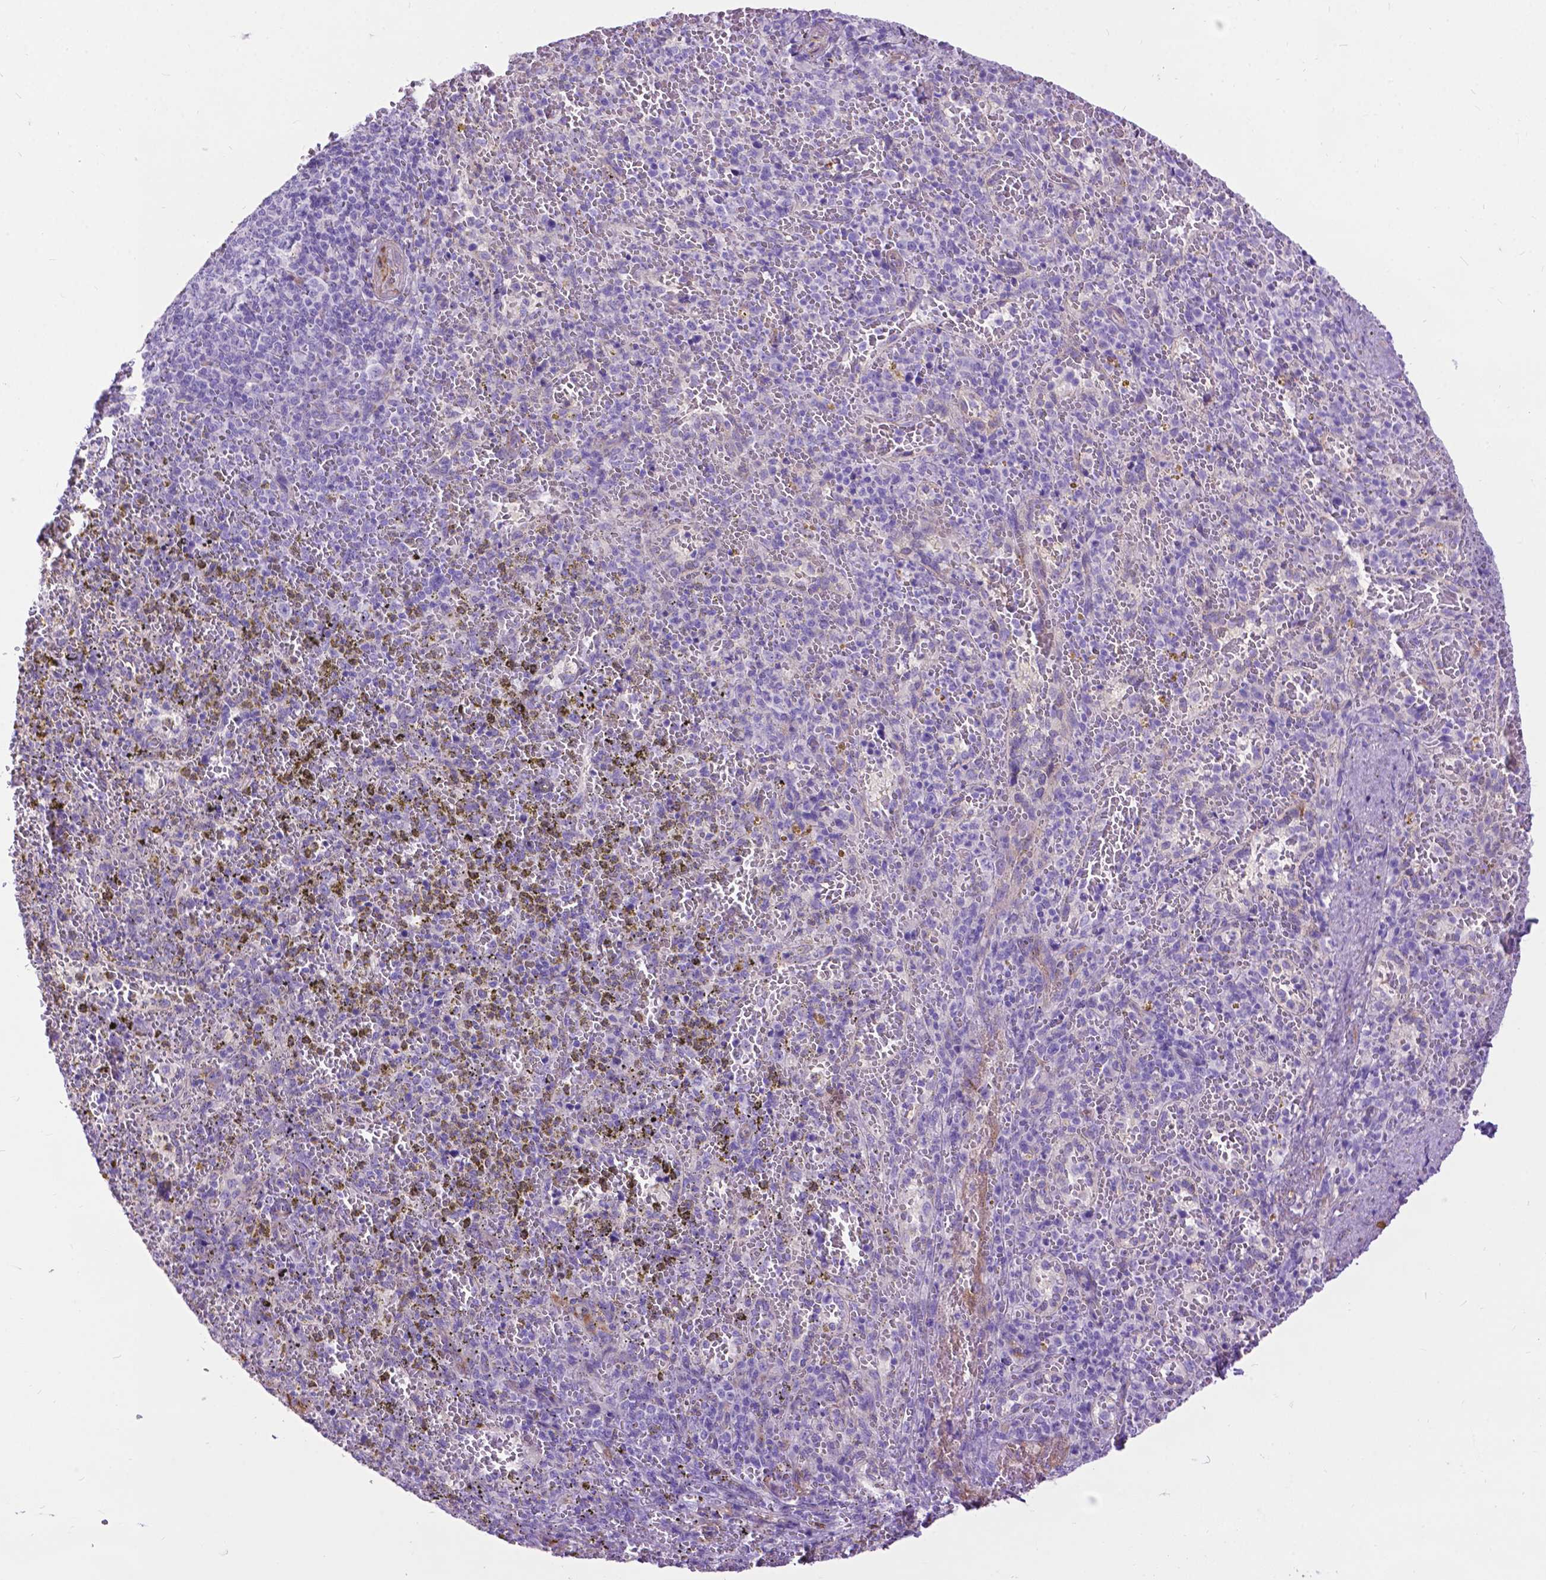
{"staining": {"intensity": "negative", "quantity": "none", "location": "none"}, "tissue": "spleen", "cell_type": "Cells in red pulp", "image_type": "normal", "snomed": [{"axis": "morphology", "description": "Normal tissue, NOS"}, {"axis": "topography", "description": "Spleen"}], "caption": "A high-resolution histopathology image shows immunohistochemistry (IHC) staining of unremarkable spleen, which reveals no significant staining in cells in red pulp. (DAB immunohistochemistry, high magnification).", "gene": "PCDHA12", "patient": {"sex": "female", "age": 50}}